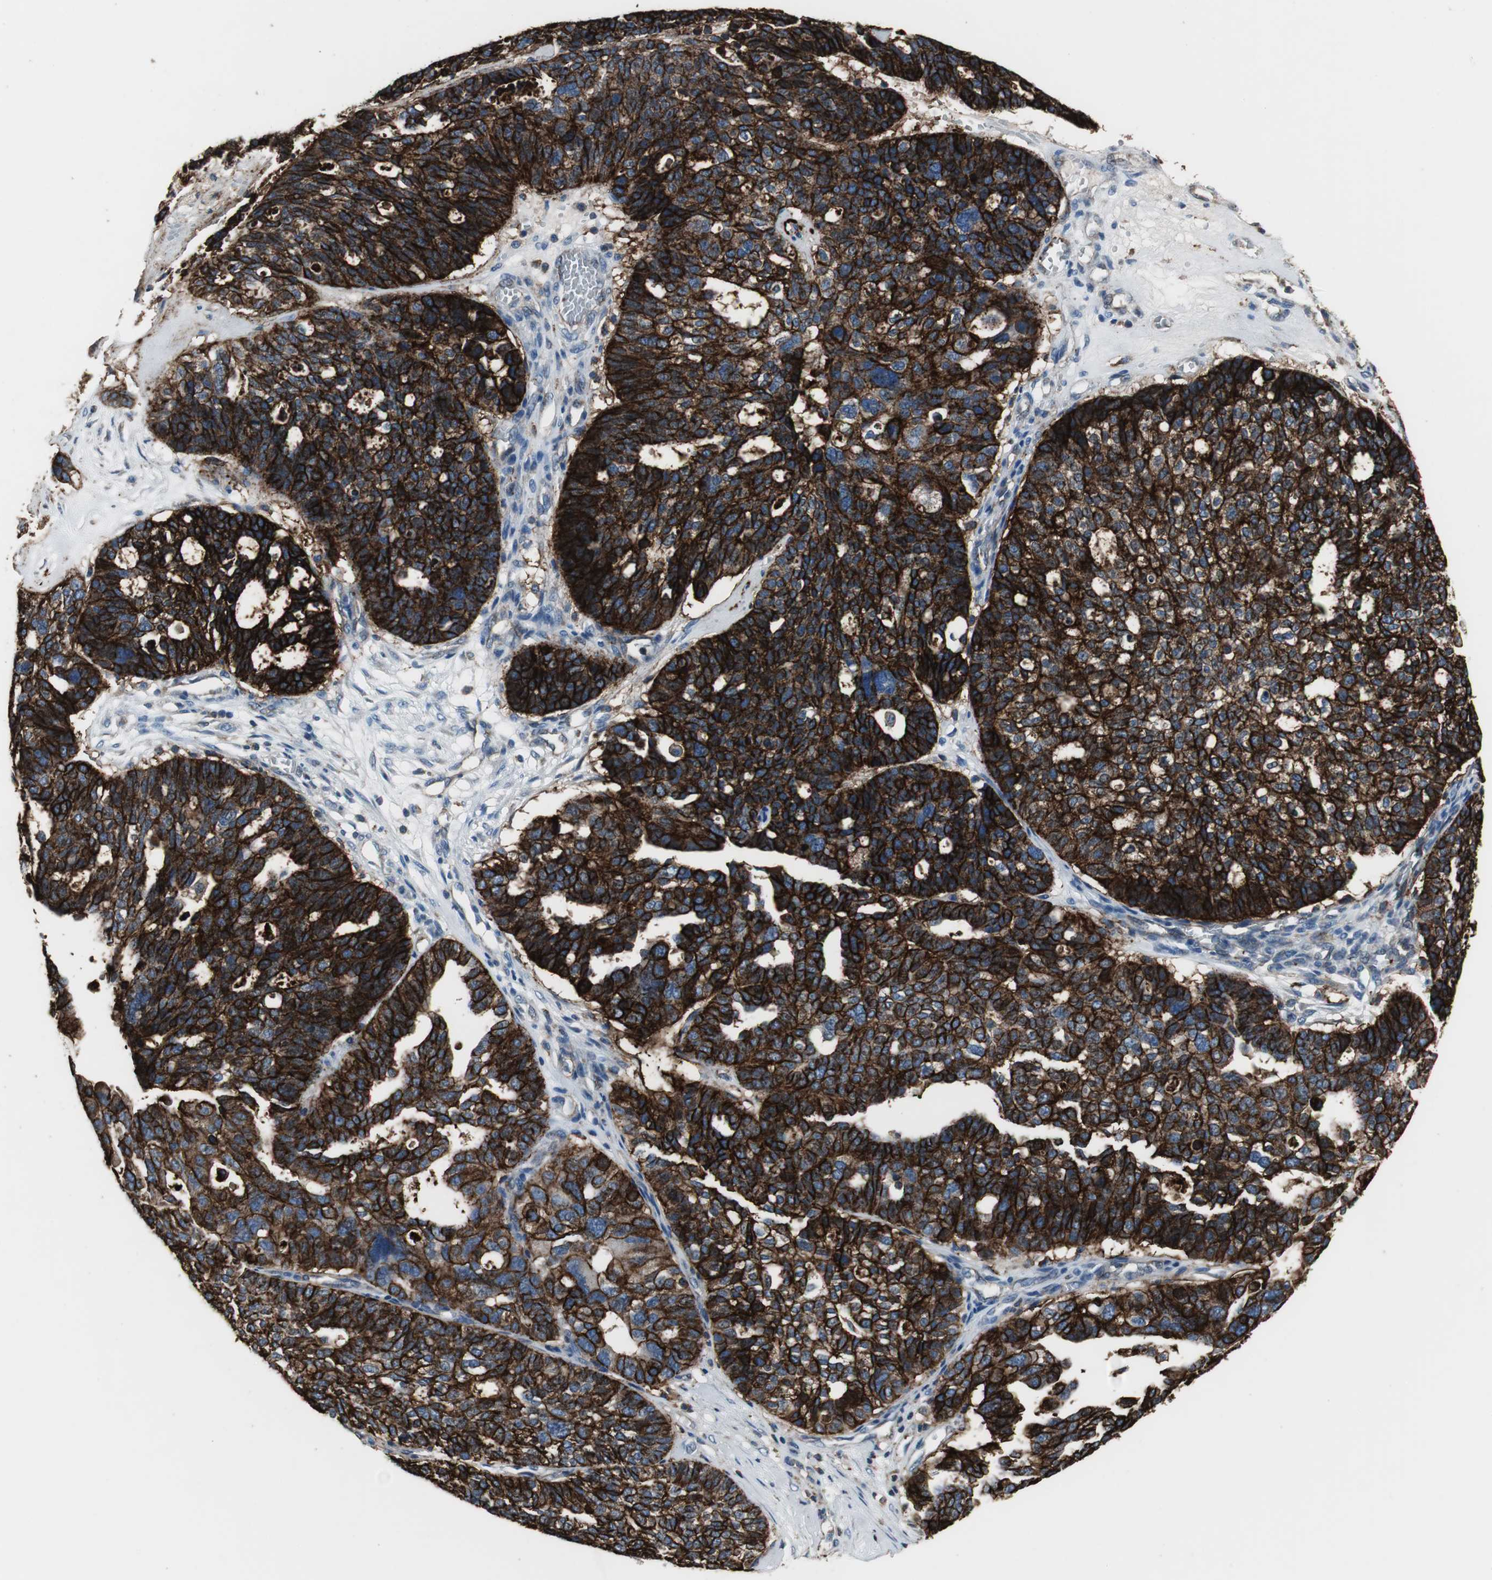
{"staining": {"intensity": "strong", "quantity": ">75%", "location": "cytoplasmic/membranous"}, "tissue": "ovarian cancer", "cell_type": "Tumor cells", "image_type": "cancer", "snomed": [{"axis": "morphology", "description": "Cystadenocarcinoma, serous, NOS"}, {"axis": "topography", "description": "Ovary"}], "caption": "Ovarian cancer stained with IHC reveals strong cytoplasmic/membranous positivity in approximately >75% of tumor cells.", "gene": "F11R", "patient": {"sex": "female", "age": 59}}